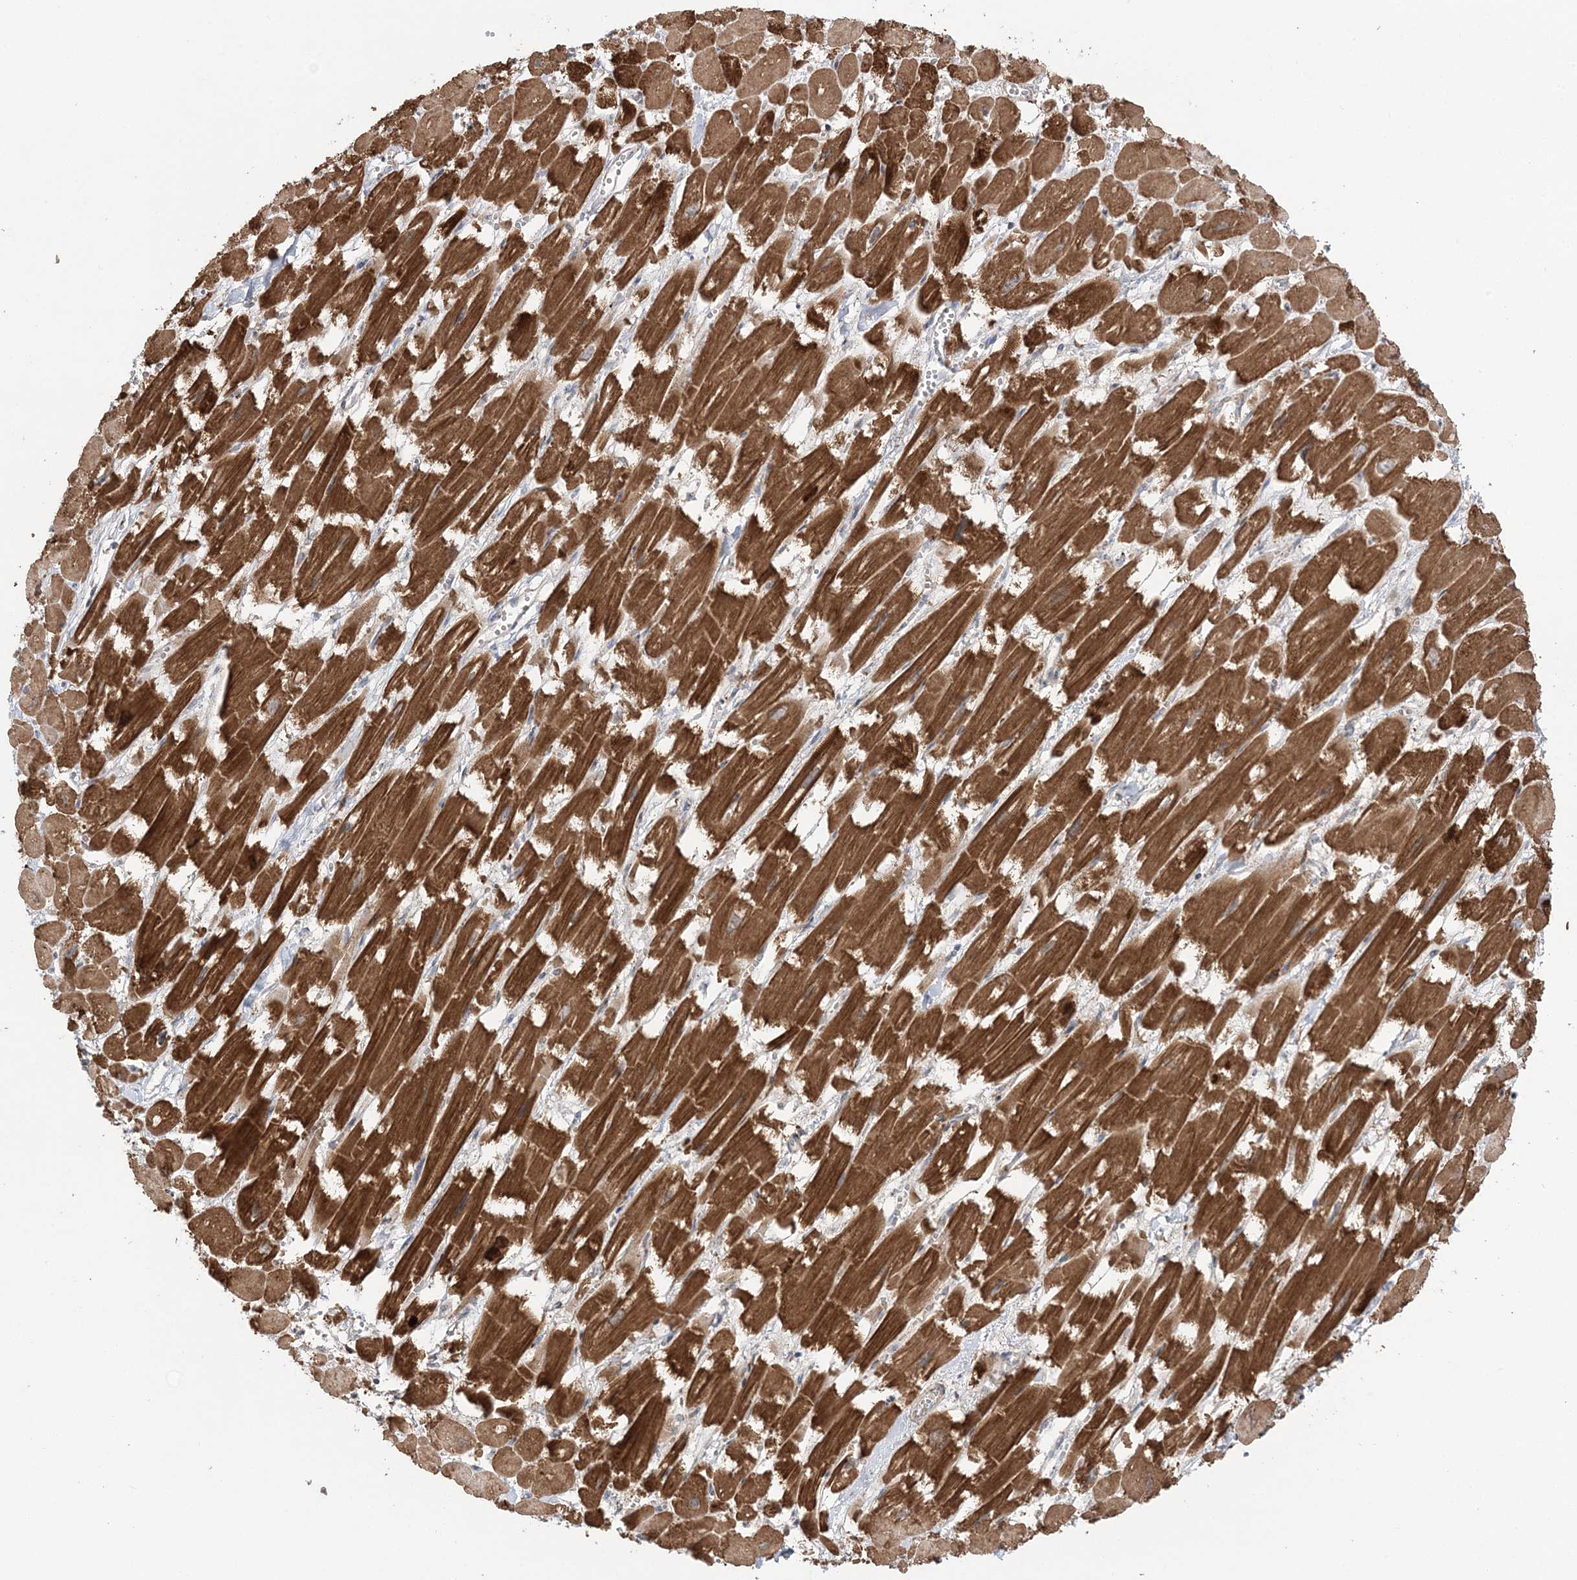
{"staining": {"intensity": "strong", "quantity": ">75%", "location": "cytoplasmic/membranous"}, "tissue": "heart muscle", "cell_type": "Cardiomyocytes", "image_type": "normal", "snomed": [{"axis": "morphology", "description": "Normal tissue, NOS"}, {"axis": "topography", "description": "Heart"}], "caption": "Cardiomyocytes display high levels of strong cytoplasmic/membranous staining in about >75% of cells in normal human heart muscle.", "gene": "ABCC3", "patient": {"sex": "male", "age": 54}}